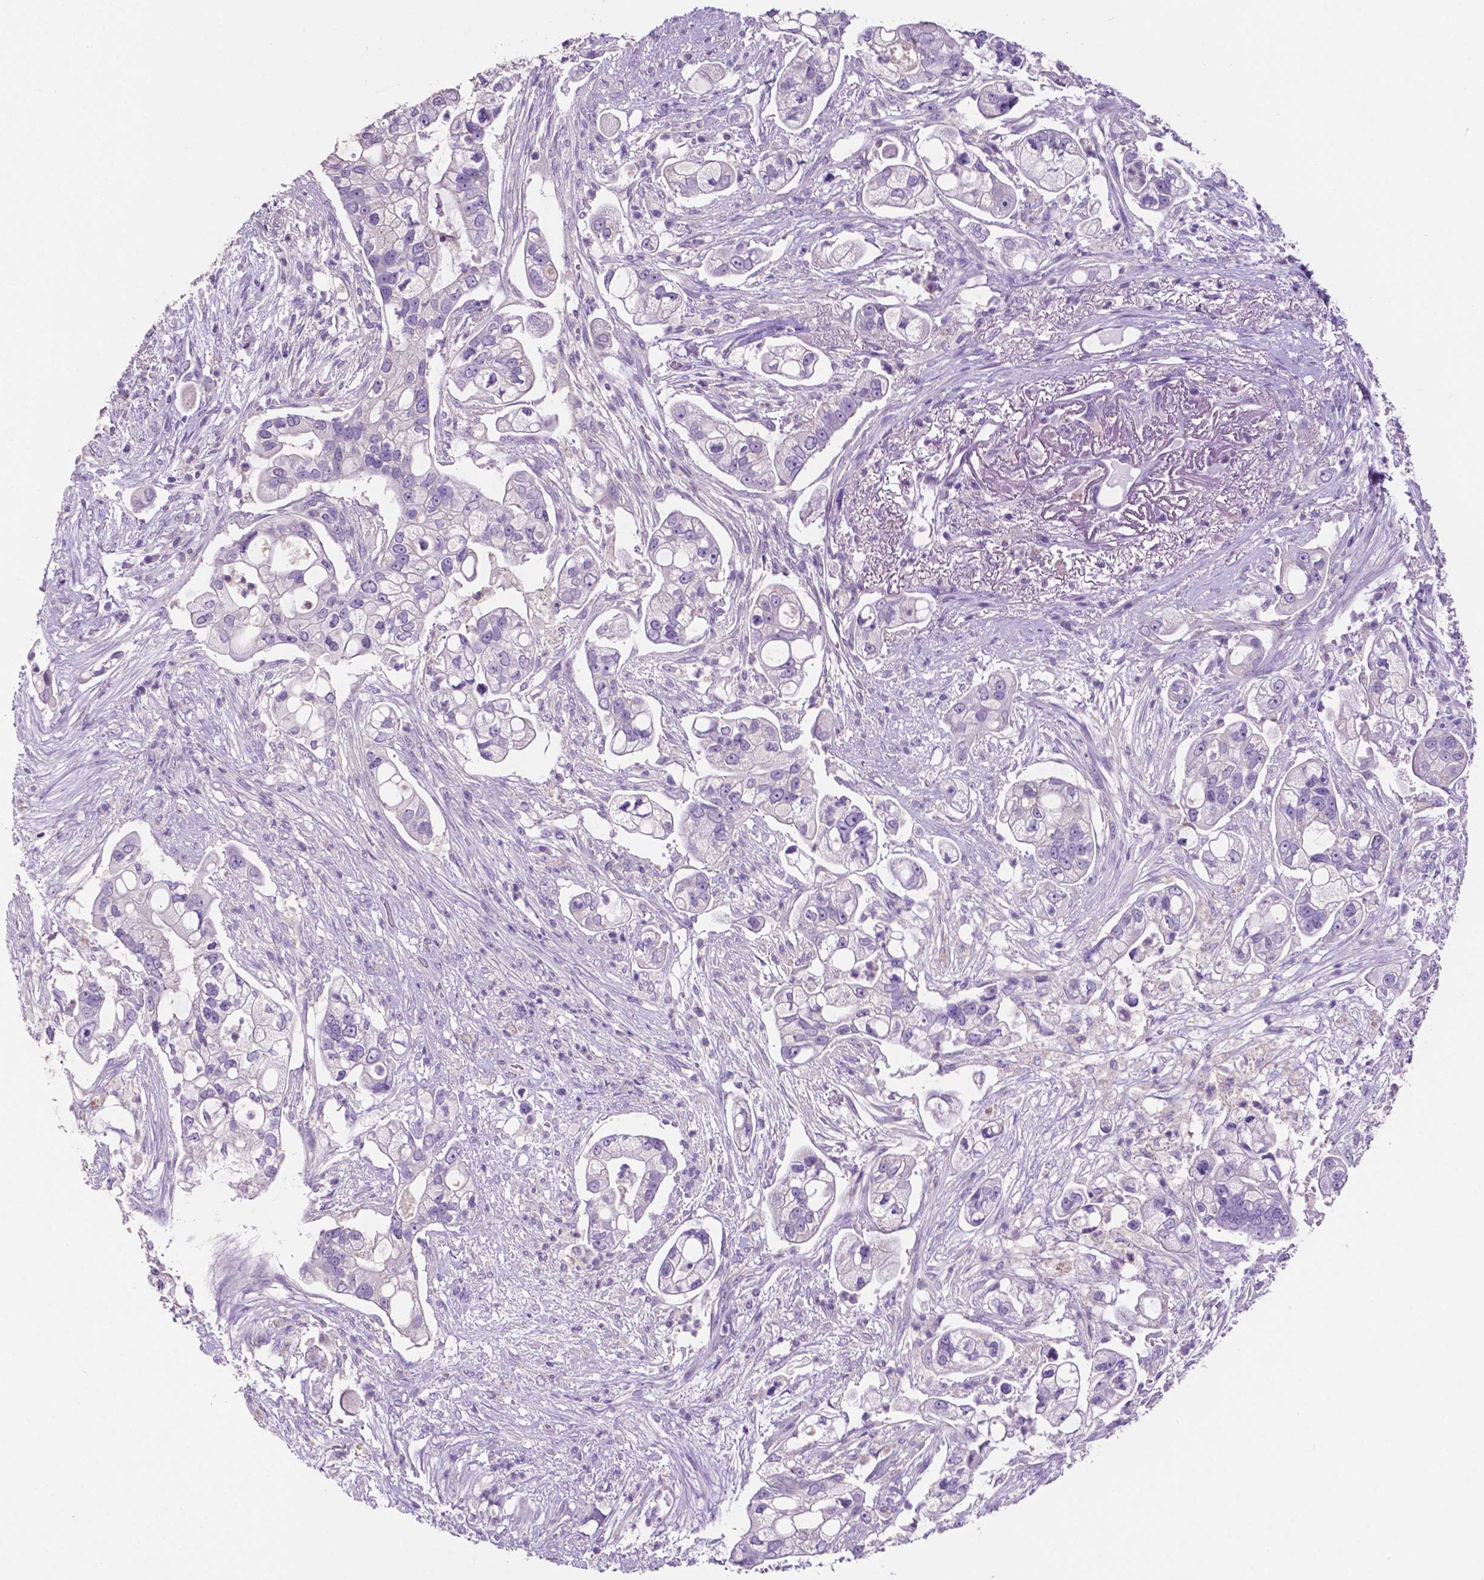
{"staining": {"intensity": "negative", "quantity": "none", "location": "none"}, "tissue": "pancreatic cancer", "cell_type": "Tumor cells", "image_type": "cancer", "snomed": [{"axis": "morphology", "description": "Adenocarcinoma, NOS"}, {"axis": "topography", "description": "Pancreas"}], "caption": "An image of pancreatic adenocarcinoma stained for a protein demonstrates no brown staining in tumor cells. The staining was performed using DAB (3,3'-diaminobenzidine) to visualize the protein expression in brown, while the nuclei were stained in blue with hematoxylin (Magnification: 20x).", "gene": "PRPS2", "patient": {"sex": "female", "age": 69}}